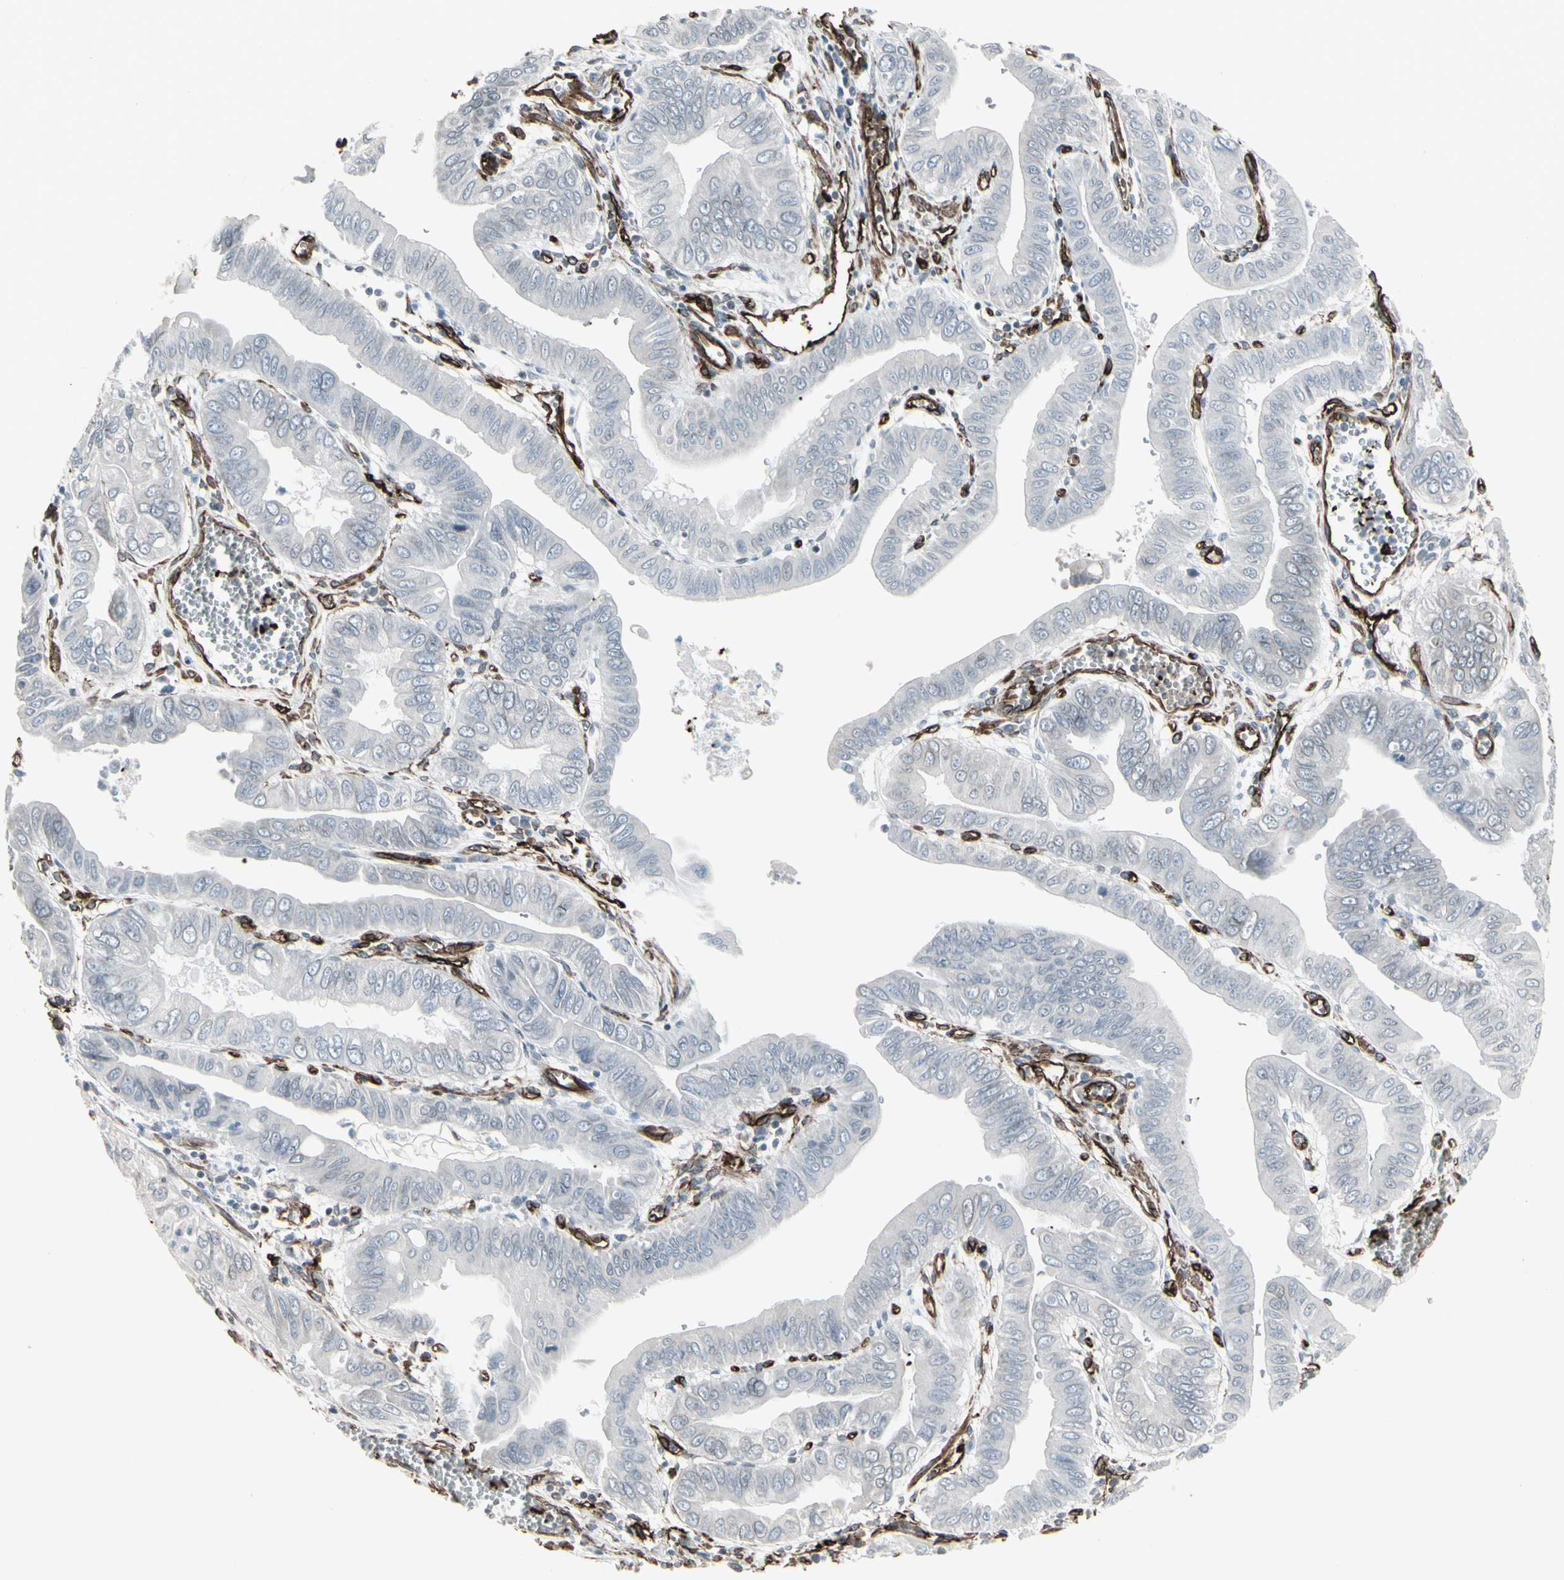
{"staining": {"intensity": "negative", "quantity": "none", "location": "none"}, "tissue": "pancreatic cancer", "cell_type": "Tumor cells", "image_type": "cancer", "snomed": [{"axis": "morphology", "description": "Normal tissue, NOS"}, {"axis": "topography", "description": "Lymph node"}], "caption": "Pancreatic cancer stained for a protein using immunohistochemistry (IHC) exhibits no expression tumor cells.", "gene": "DTX3L", "patient": {"sex": "male", "age": 50}}